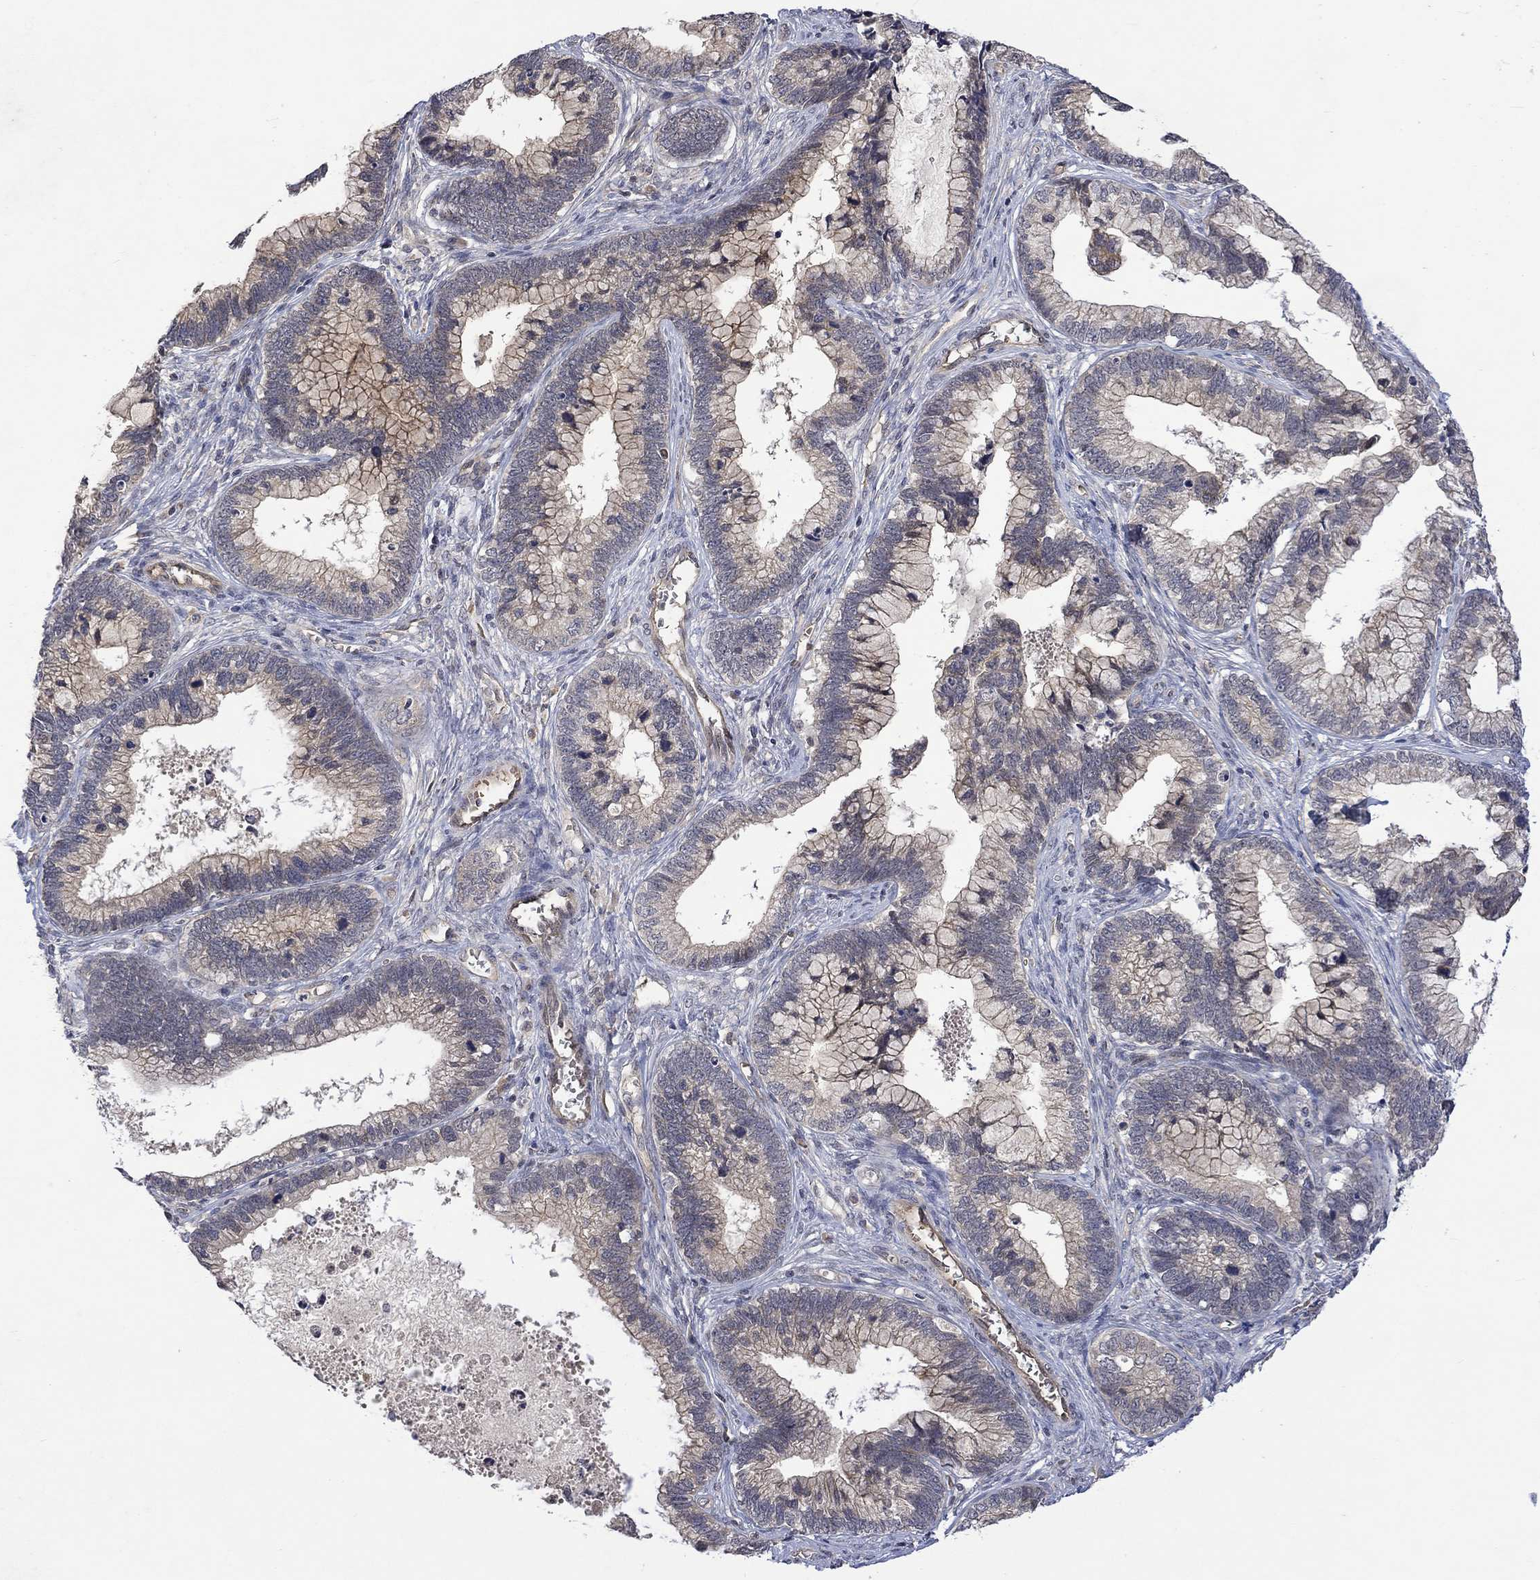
{"staining": {"intensity": "weak", "quantity": "<25%", "location": "cytoplasmic/membranous"}, "tissue": "cervical cancer", "cell_type": "Tumor cells", "image_type": "cancer", "snomed": [{"axis": "morphology", "description": "Adenocarcinoma, NOS"}, {"axis": "topography", "description": "Cervix"}], "caption": "Adenocarcinoma (cervical) was stained to show a protein in brown. There is no significant staining in tumor cells.", "gene": "GRIN2D", "patient": {"sex": "female", "age": 44}}